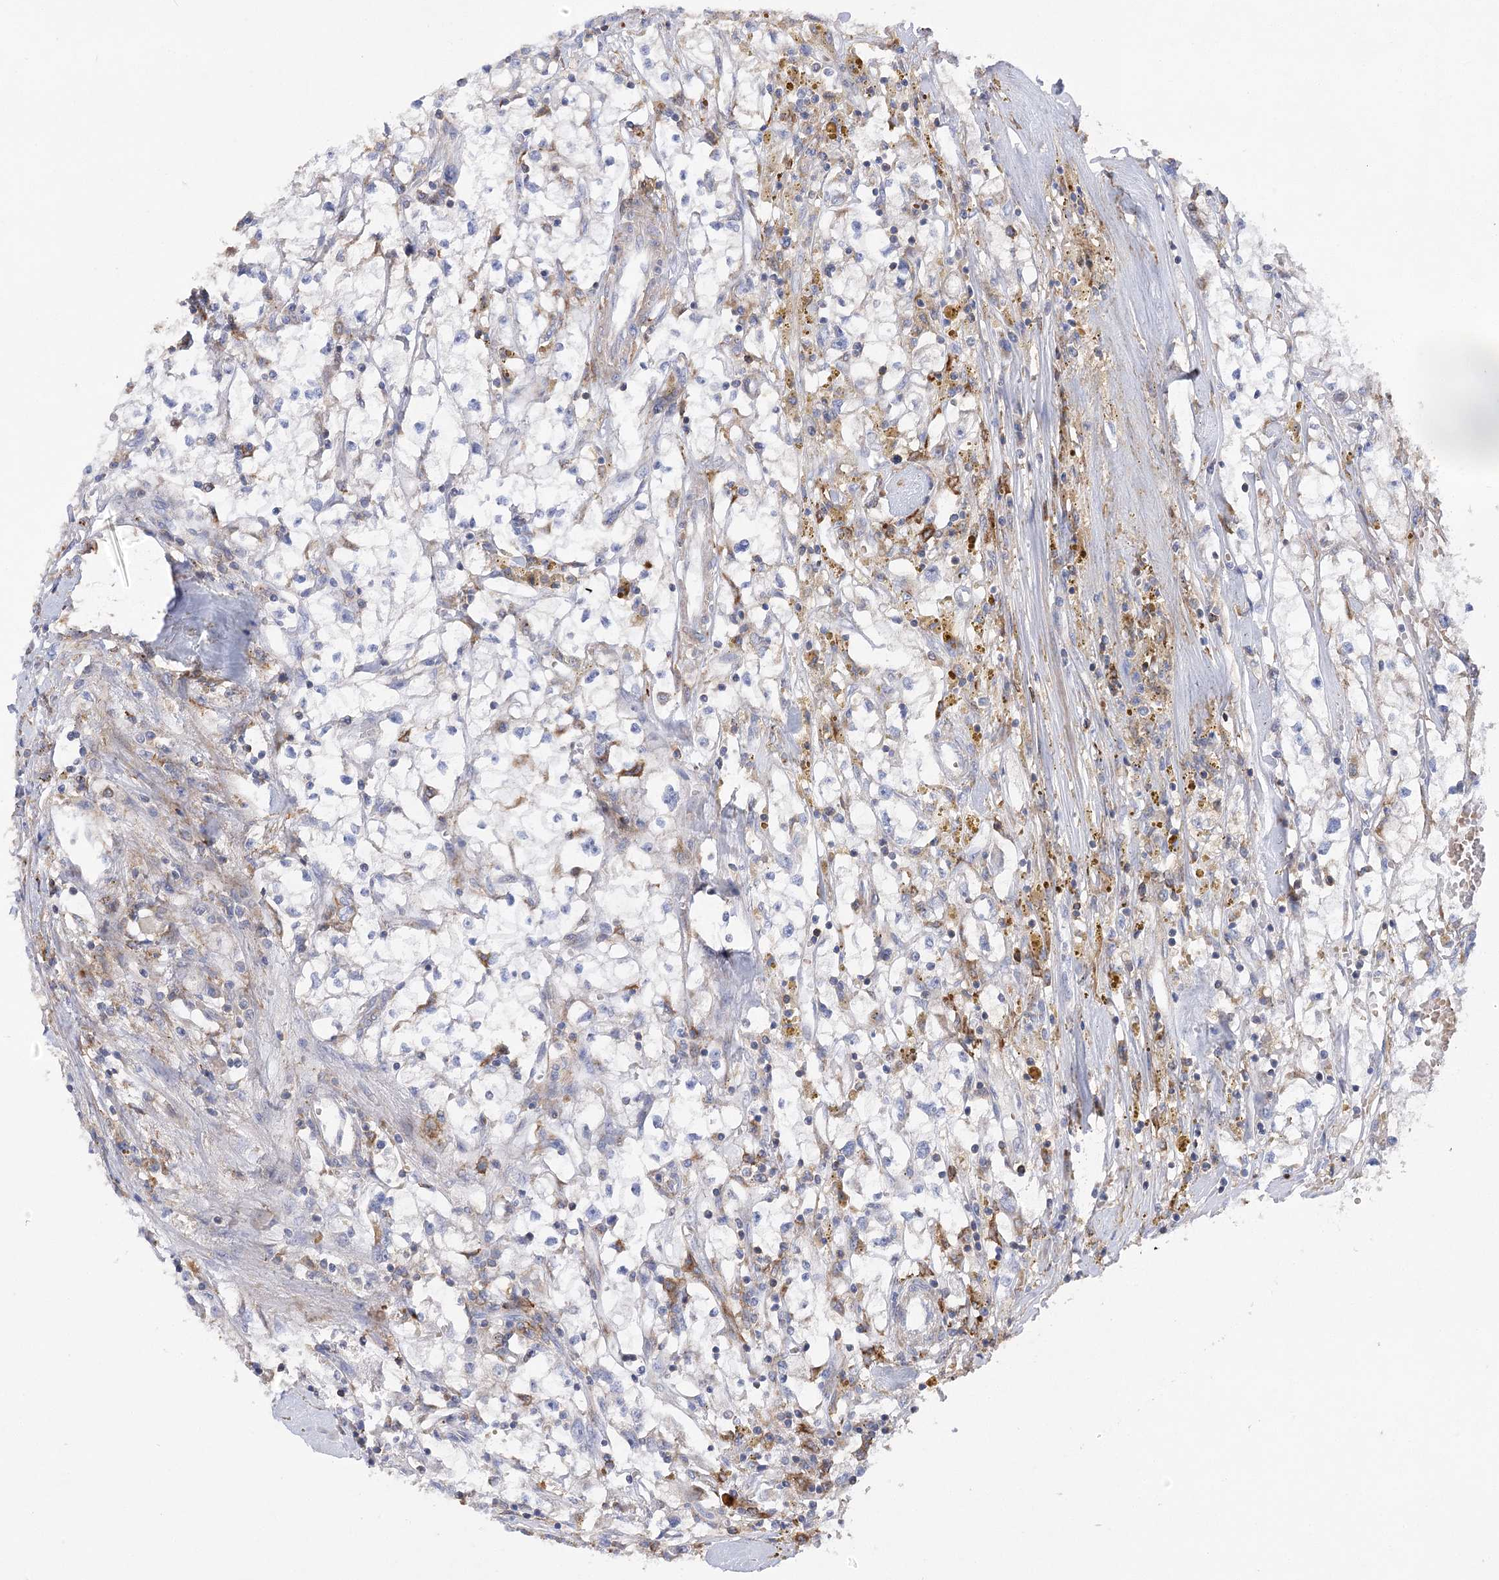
{"staining": {"intensity": "negative", "quantity": "none", "location": "none"}, "tissue": "renal cancer", "cell_type": "Tumor cells", "image_type": "cancer", "snomed": [{"axis": "morphology", "description": "Adenocarcinoma, NOS"}, {"axis": "topography", "description": "Kidney"}], "caption": "This is an immunohistochemistry (IHC) image of renal adenocarcinoma. There is no staining in tumor cells.", "gene": "COX15", "patient": {"sex": "male", "age": 56}}